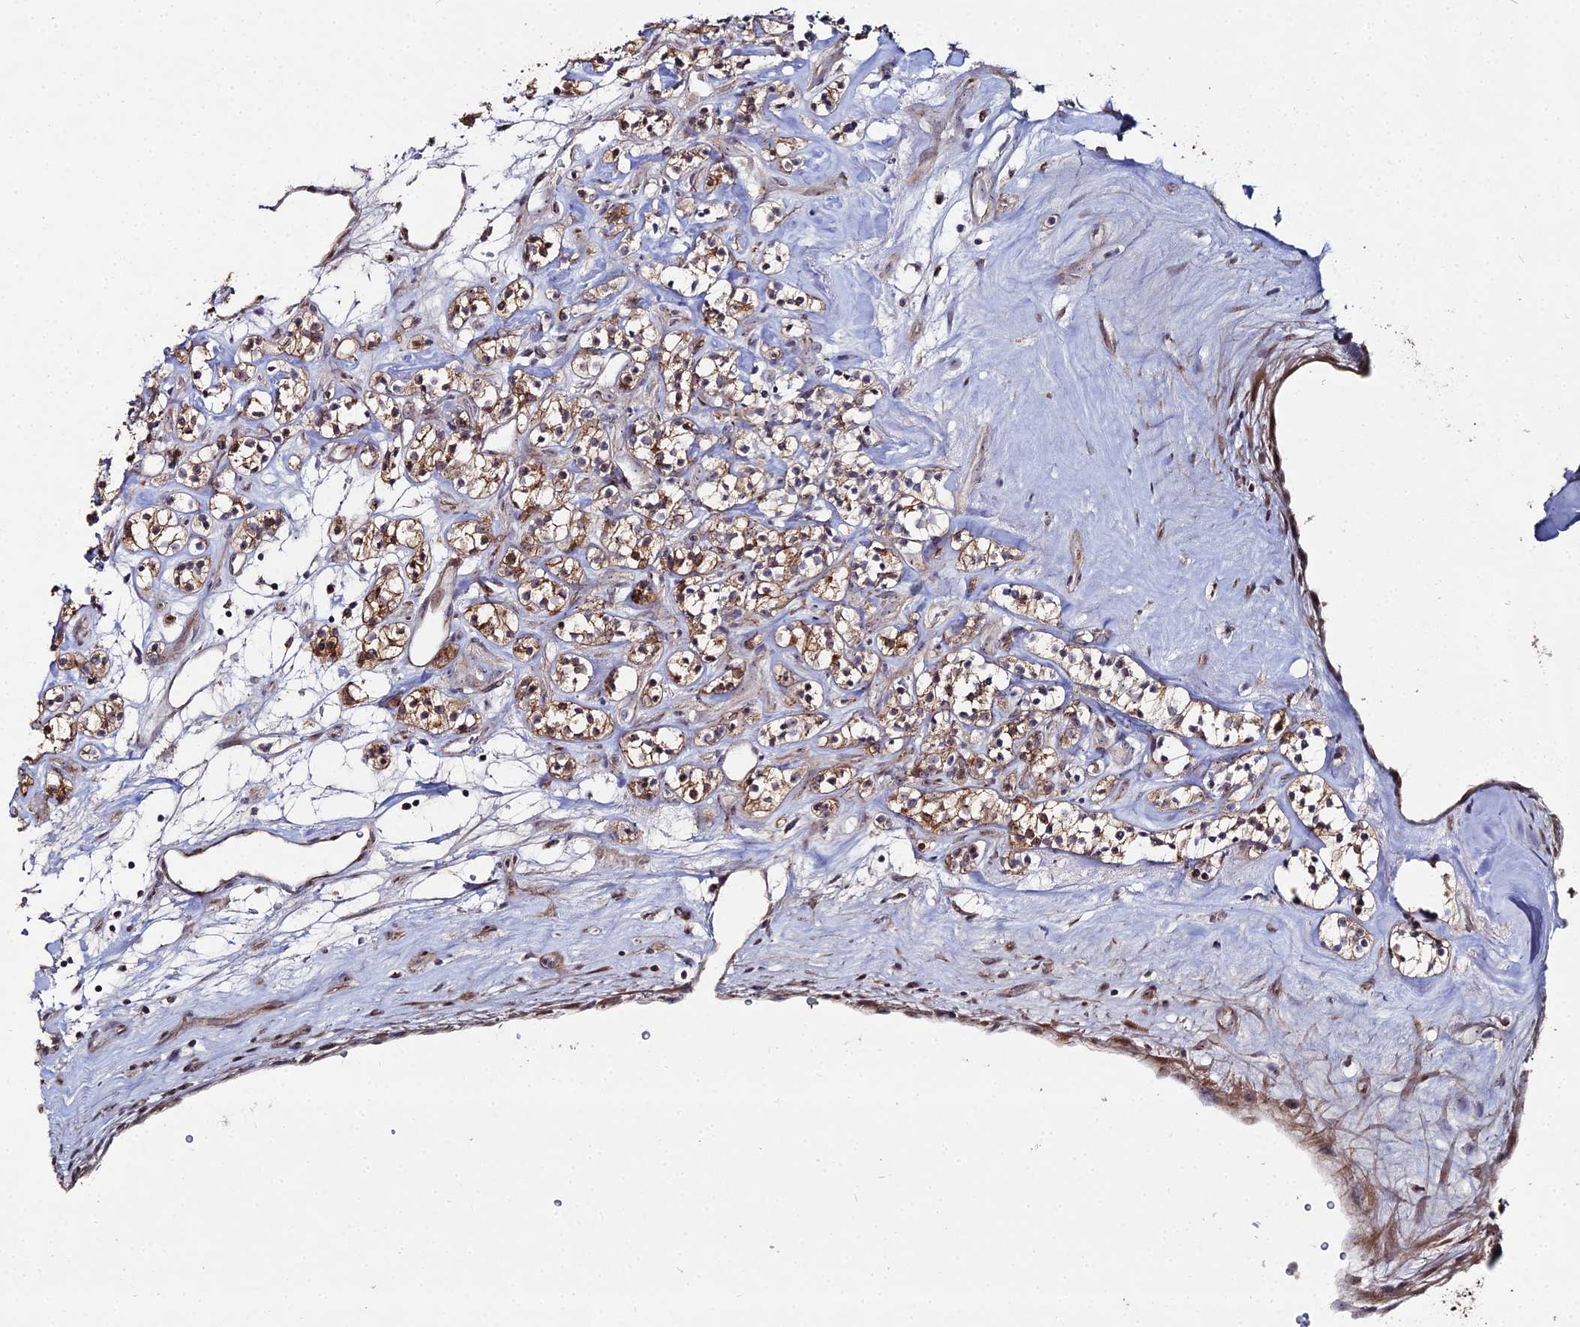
{"staining": {"intensity": "moderate", "quantity": ">75%", "location": "cytoplasmic/membranous"}, "tissue": "renal cancer", "cell_type": "Tumor cells", "image_type": "cancer", "snomed": [{"axis": "morphology", "description": "Adenocarcinoma, NOS"}, {"axis": "topography", "description": "Kidney"}], "caption": "This image reveals immunohistochemistry staining of renal cancer (adenocarcinoma), with medium moderate cytoplasmic/membranous expression in about >75% of tumor cells.", "gene": "SGMS1", "patient": {"sex": "male", "age": 77}}